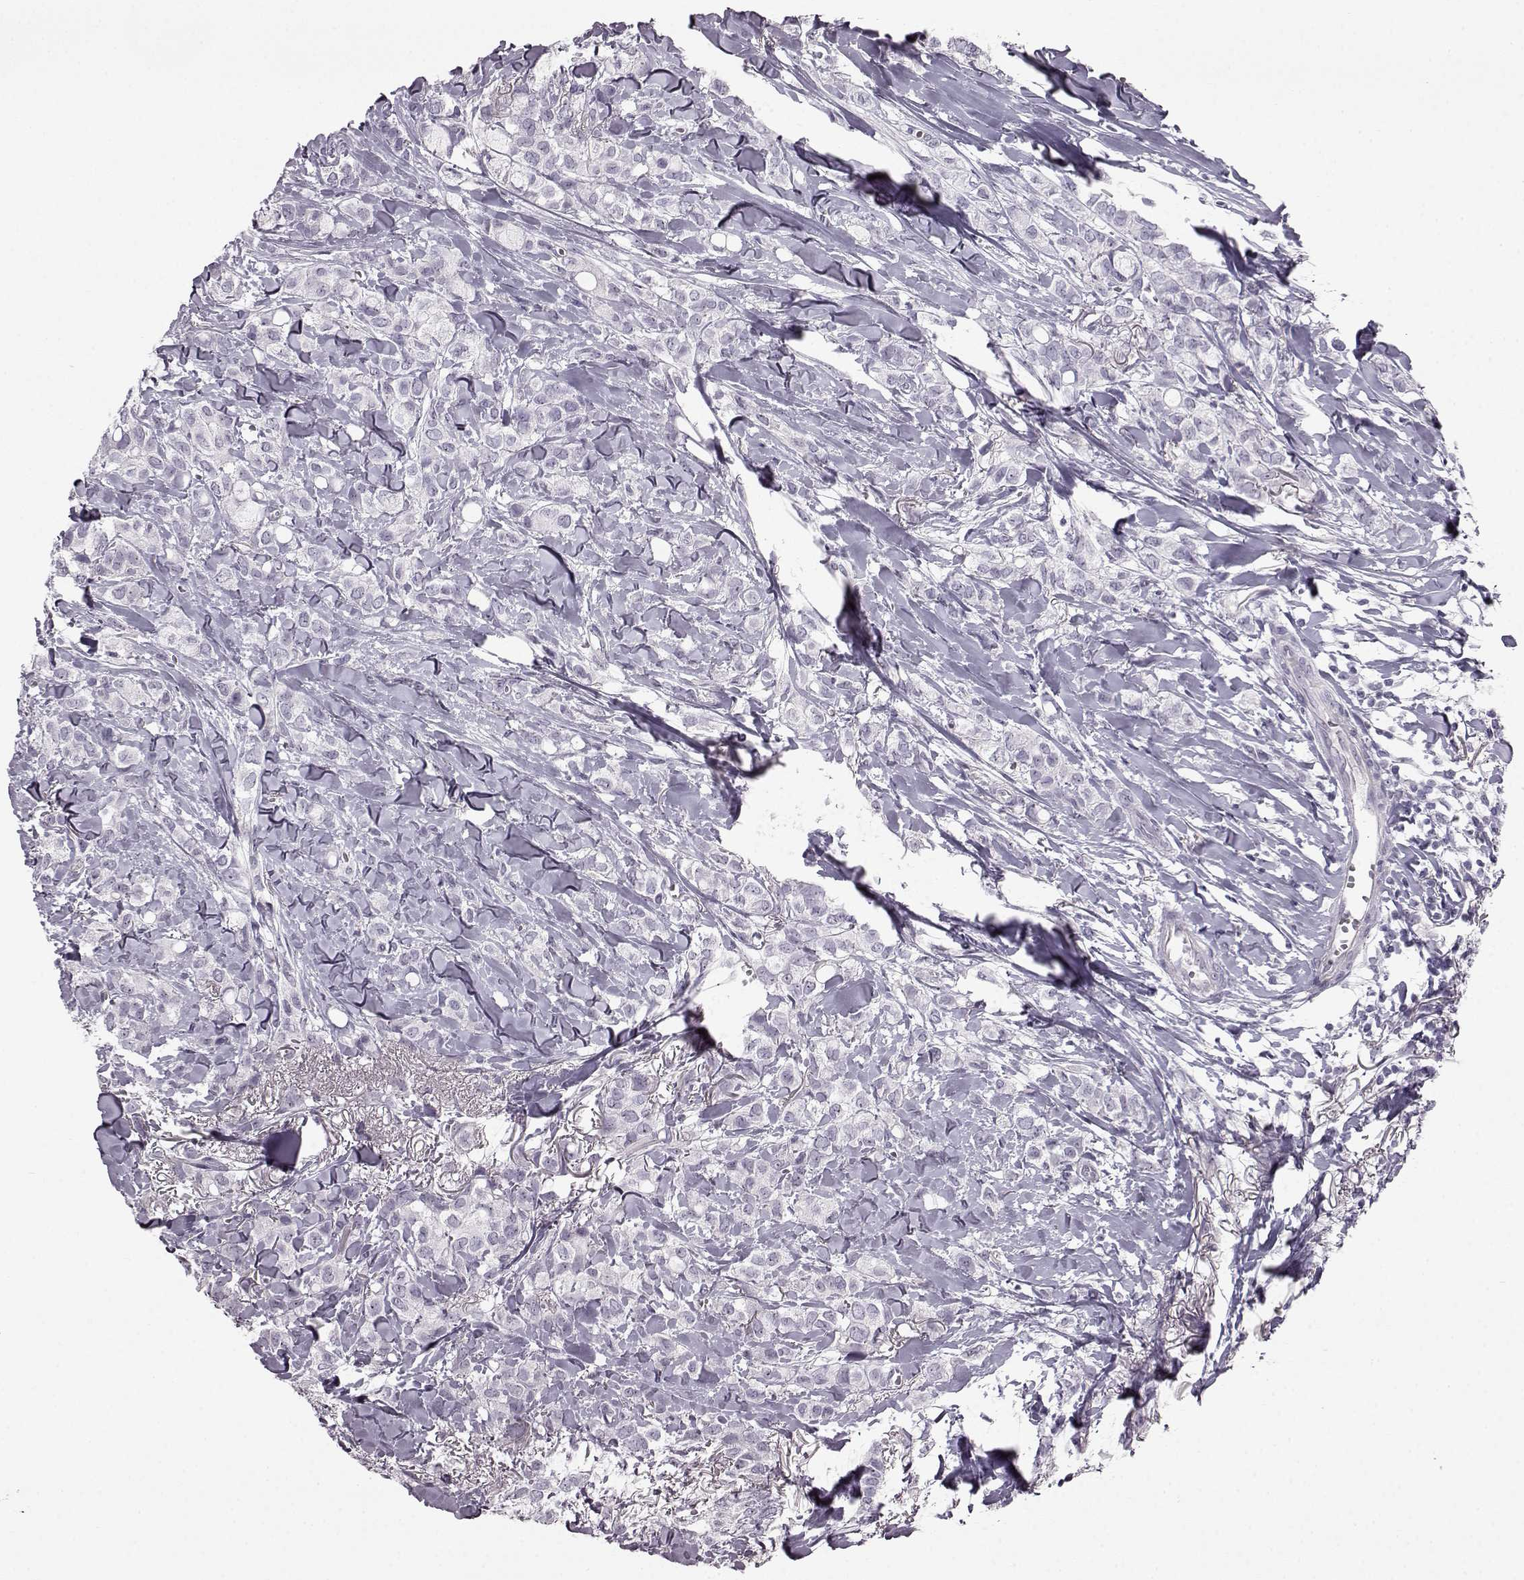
{"staining": {"intensity": "negative", "quantity": "none", "location": "none"}, "tissue": "breast cancer", "cell_type": "Tumor cells", "image_type": "cancer", "snomed": [{"axis": "morphology", "description": "Duct carcinoma"}, {"axis": "topography", "description": "Breast"}], "caption": "The micrograph displays no staining of tumor cells in intraductal carcinoma (breast).", "gene": "PRPH2", "patient": {"sex": "female", "age": 85}}